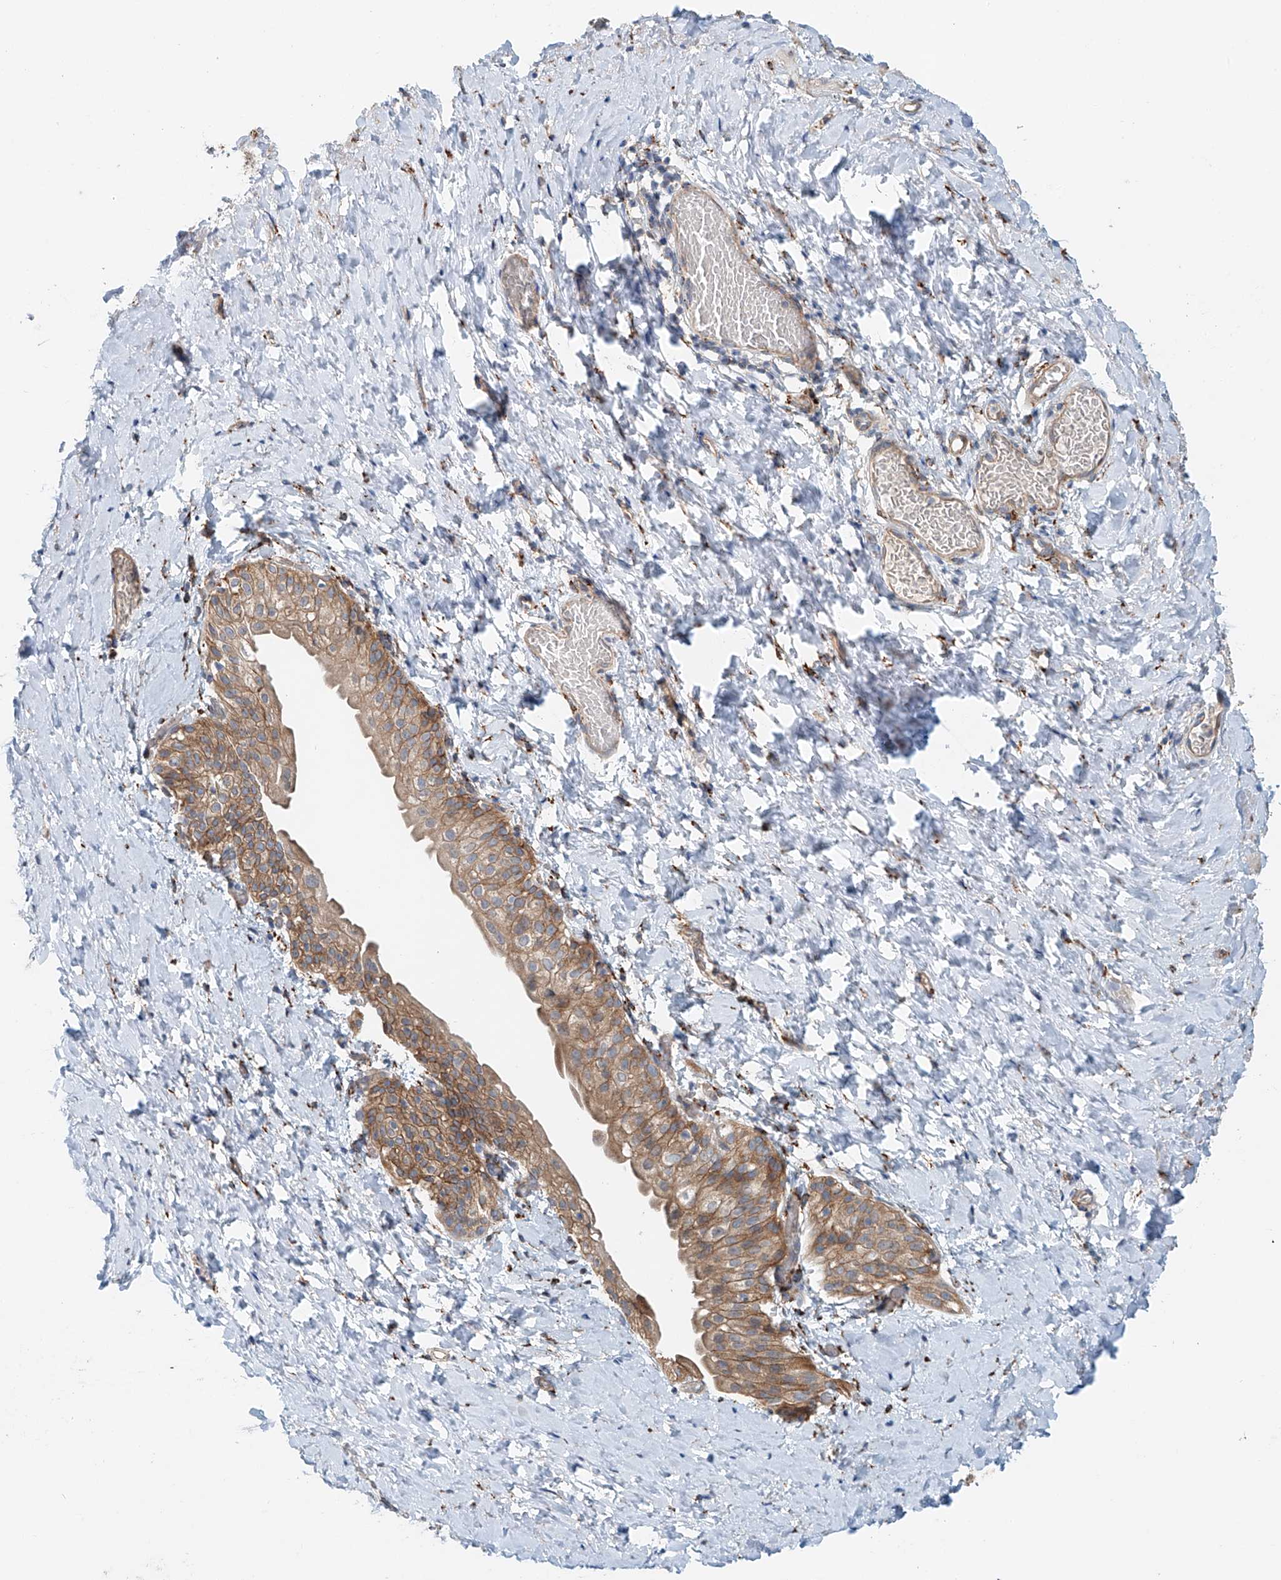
{"staining": {"intensity": "moderate", "quantity": "<25%", "location": "cytoplasmic/membranous"}, "tissue": "smooth muscle", "cell_type": "Smooth muscle cells", "image_type": "normal", "snomed": [{"axis": "morphology", "description": "Normal tissue, NOS"}, {"axis": "topography", "description": "Smooth muscle"}], "caption": "Immunohistochemistry (IHC) photomicrograph of unremarkable smooth muscle: smooth muscle stained using IHC shows low levels of moderate protein expression localized specifically in the cytoplasmic/membranous of smooth muscle cells, appearing as a cytoplasmic/membranous brown color.", "gene": "SNAP29", "patient": {"sex": "male", "age": 16}}